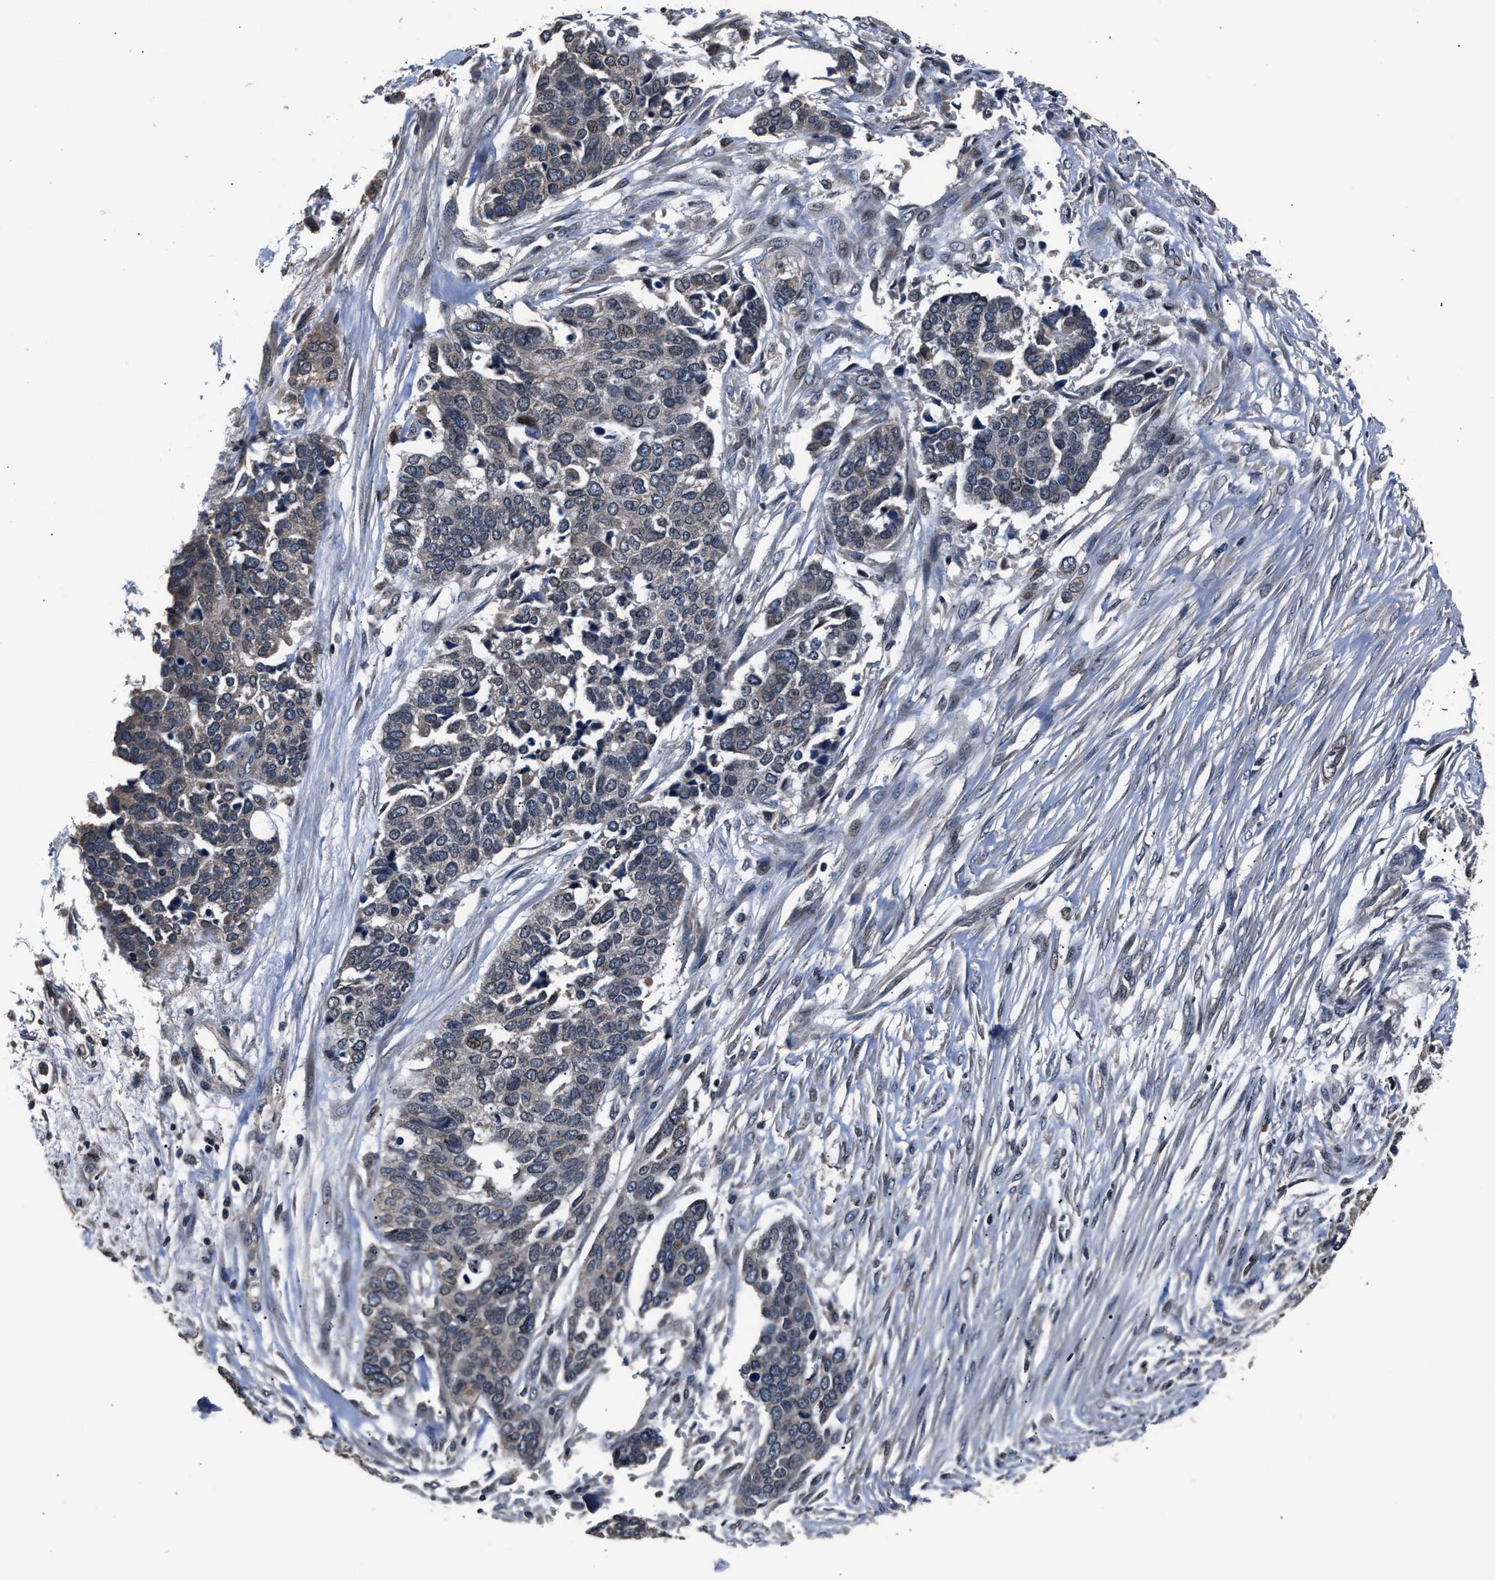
{"staining": {"intensity": "weak", "quantity": "<25%", "location": "cytoplasmic/membranous"}, "tissue": "ovarian cancer", "cell_type": "Tumor cells", "image_type": "cancer", "snomed": [{"axis": "morphology", "description": "Cystadenocarcinoma, serous, NOS"}, {"axis": "topography", "description": "Ovary"}], "caption": "Immunohistochemistry micrograph of neoplastic tissue: ovarian cancer (serous cystadenocarcinoma) stained with DAB displays no significant protein positivity in tumor cells.", "gene": "TNRC18", "patient": {"sex": "female", "age": 44}}